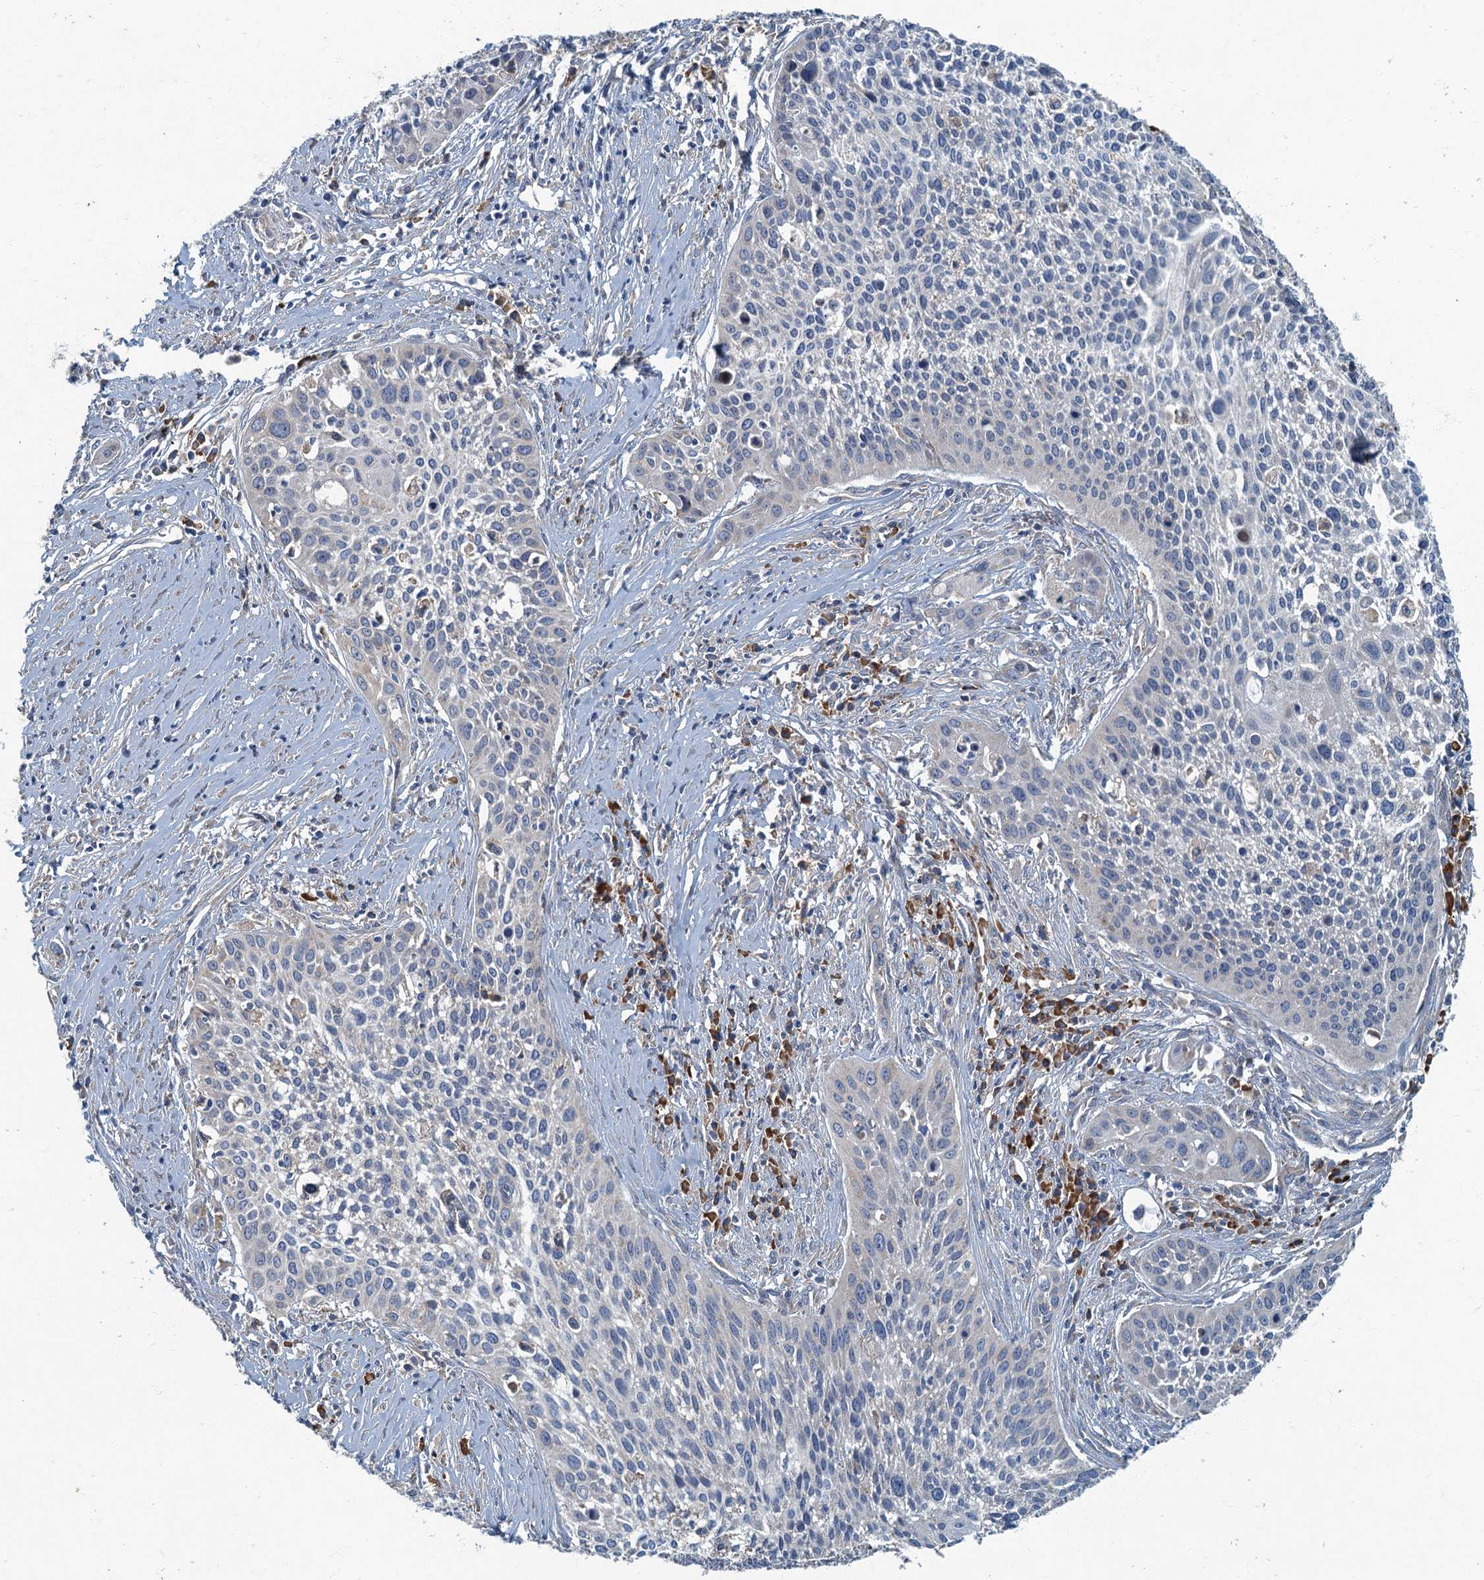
{"staining": {"intensity": "negative", "quantity": "none", "location": "none"}, "tissue": "cervical cancer", "cell_type": "Tumor cells", "image_type": "cancer", "snomed": [{"axis": "morphology", "description": "Squamous cell carcinoma, NOS"}, {"axis": "topography", "description": "Cervix"}], "caption": "This is a photomicrograph of IHC staining of squamous cell carcinoma (cervical), which shows no positivity in tumor cells.", "gene": "SPDYC", "patient": {"sex": "female", "age": 34}}